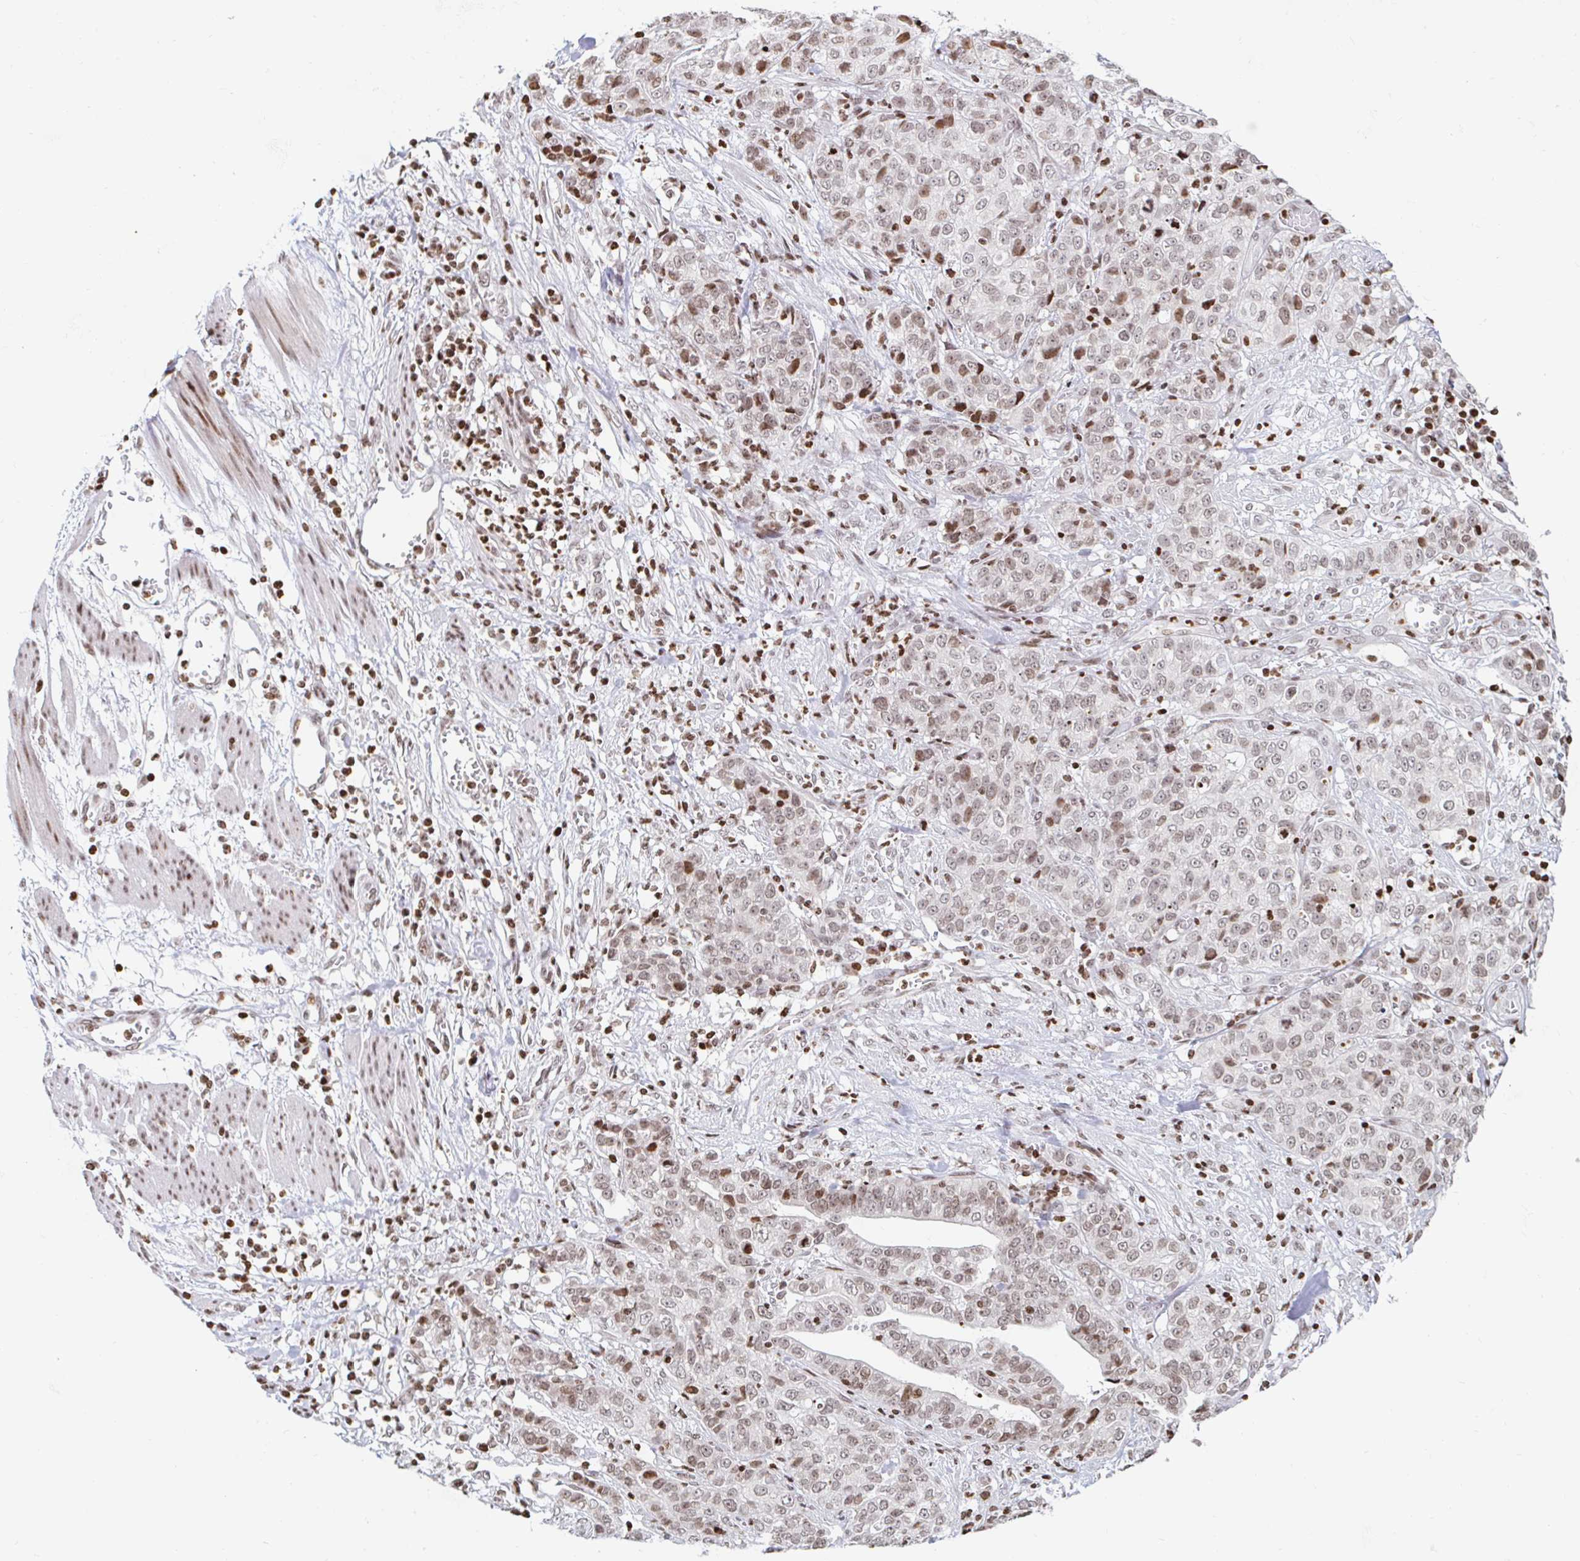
{"staining": {"intensity": "moderate", "quantity": "25%-75%", "location": "nuclear"}, "tissue": "stomach cancer", "cell_type": "Tumor cells", "image_type": "cancer", "snomed": [{"axis": "morphology", "description": "Adenocarcinoma, NOS"}, {"axis": "topography", "description": "Stomach, upper"}], "caption": "Human stomach cancer (adenocarcinoma) stained for a protein (brown) reveals moderate nuclear positive expression in about 25%-75% of tumor cells.", "gene": "HOXC10", "patient": {"sex": "female", "age": 67}}